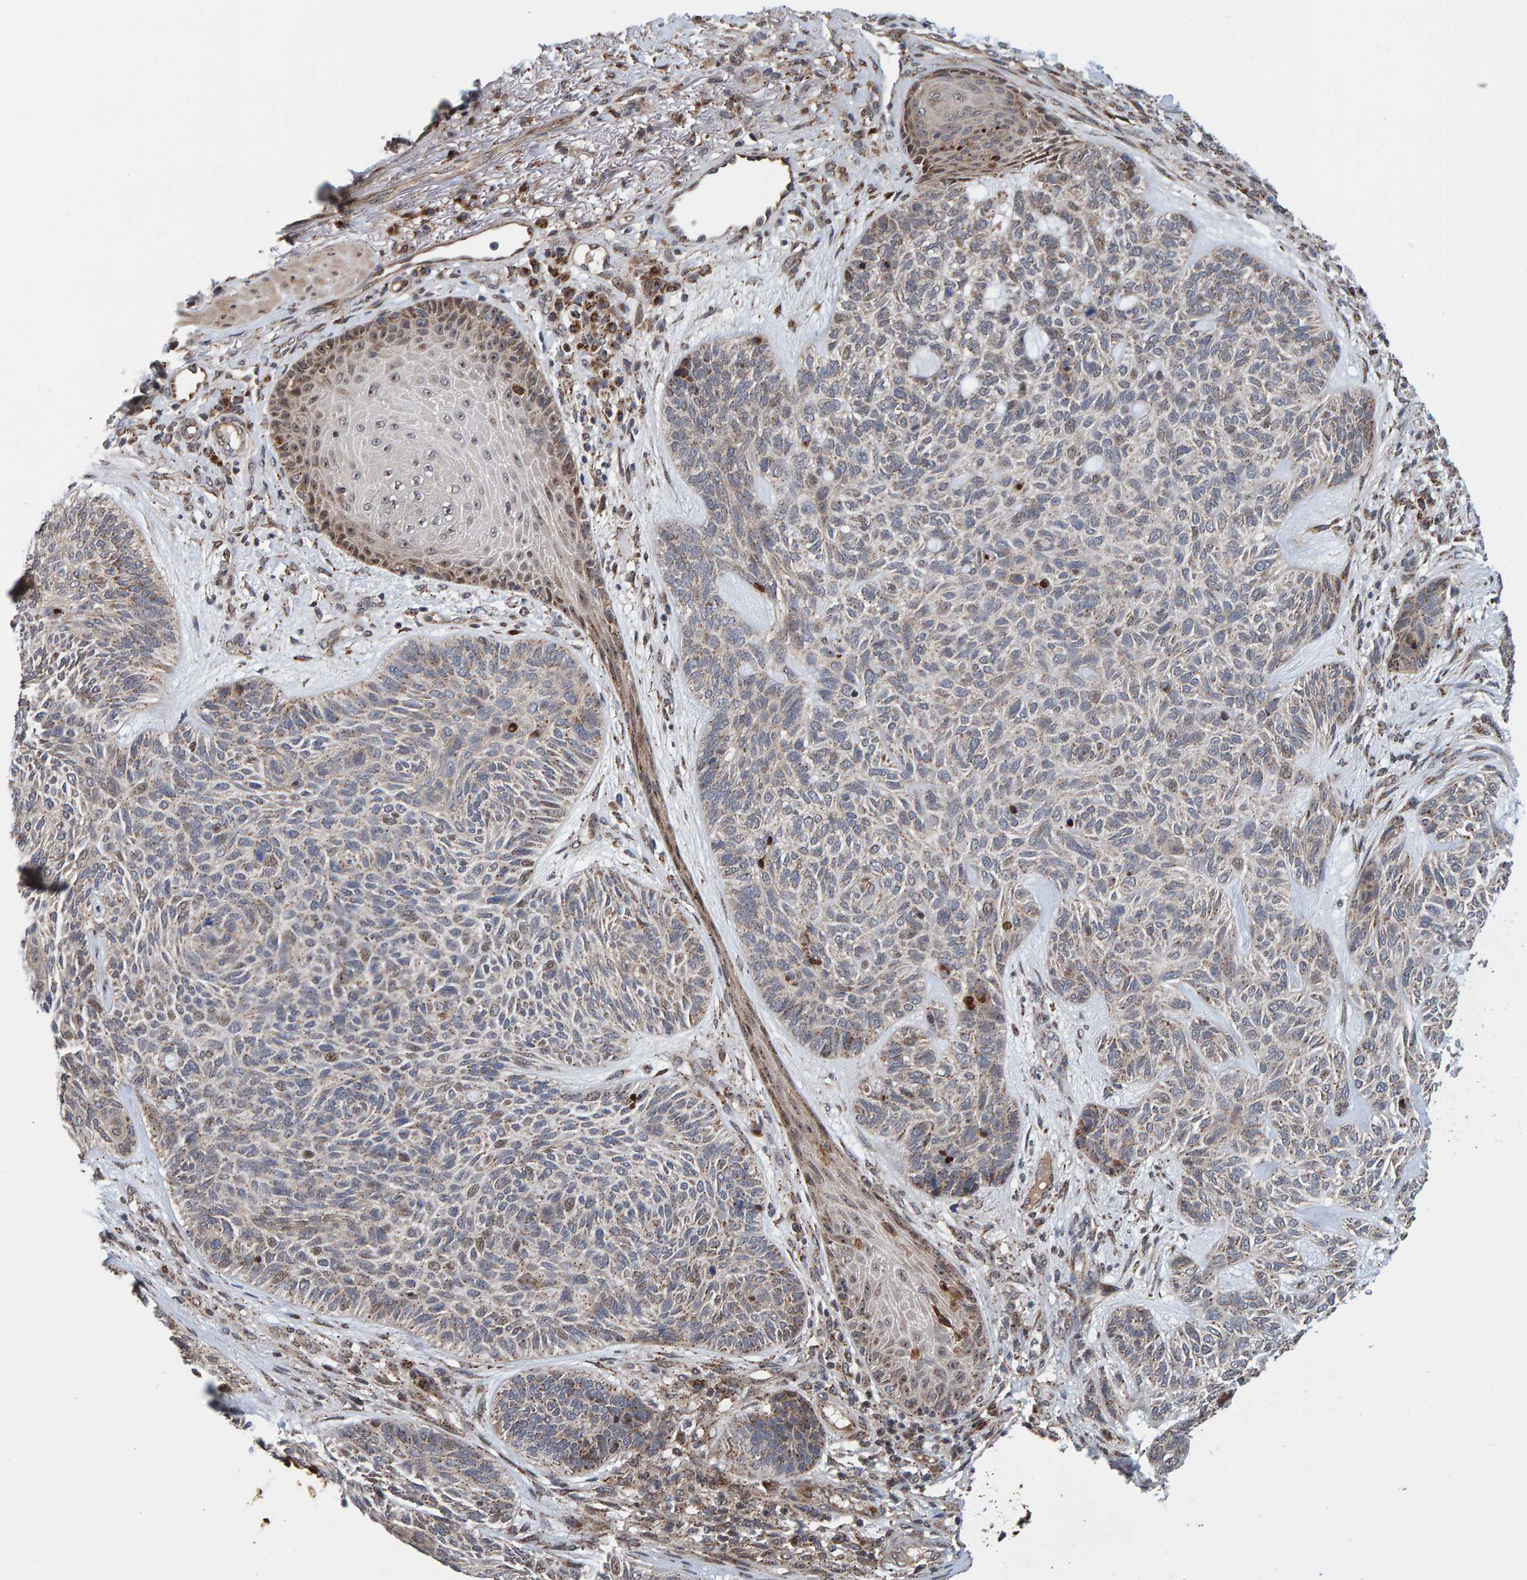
{"staining": {"intensity": "weak", "quantity": ">75%", "location": "cytoplasmic/membranous"}, "tissue": "skin cancer", "cell_type": "Tumor cells", "image_type": "cancer", "snomed": [{"axis": "morphology", "description": "Basal cell carcinoma"}, {"axis": "topography", "description": "Skin"}], "caption": "Immunohistochemistry (IHC) photomicrograph of skin cancer (basal cell carcinoma) stained for a protein (brown), which reveals low levels of weak cytoplasmic/membranous staining in approximately >75% of tumor cells.", "gene": "CCDC25", "patient": {"sex": "male", "age": 55}}